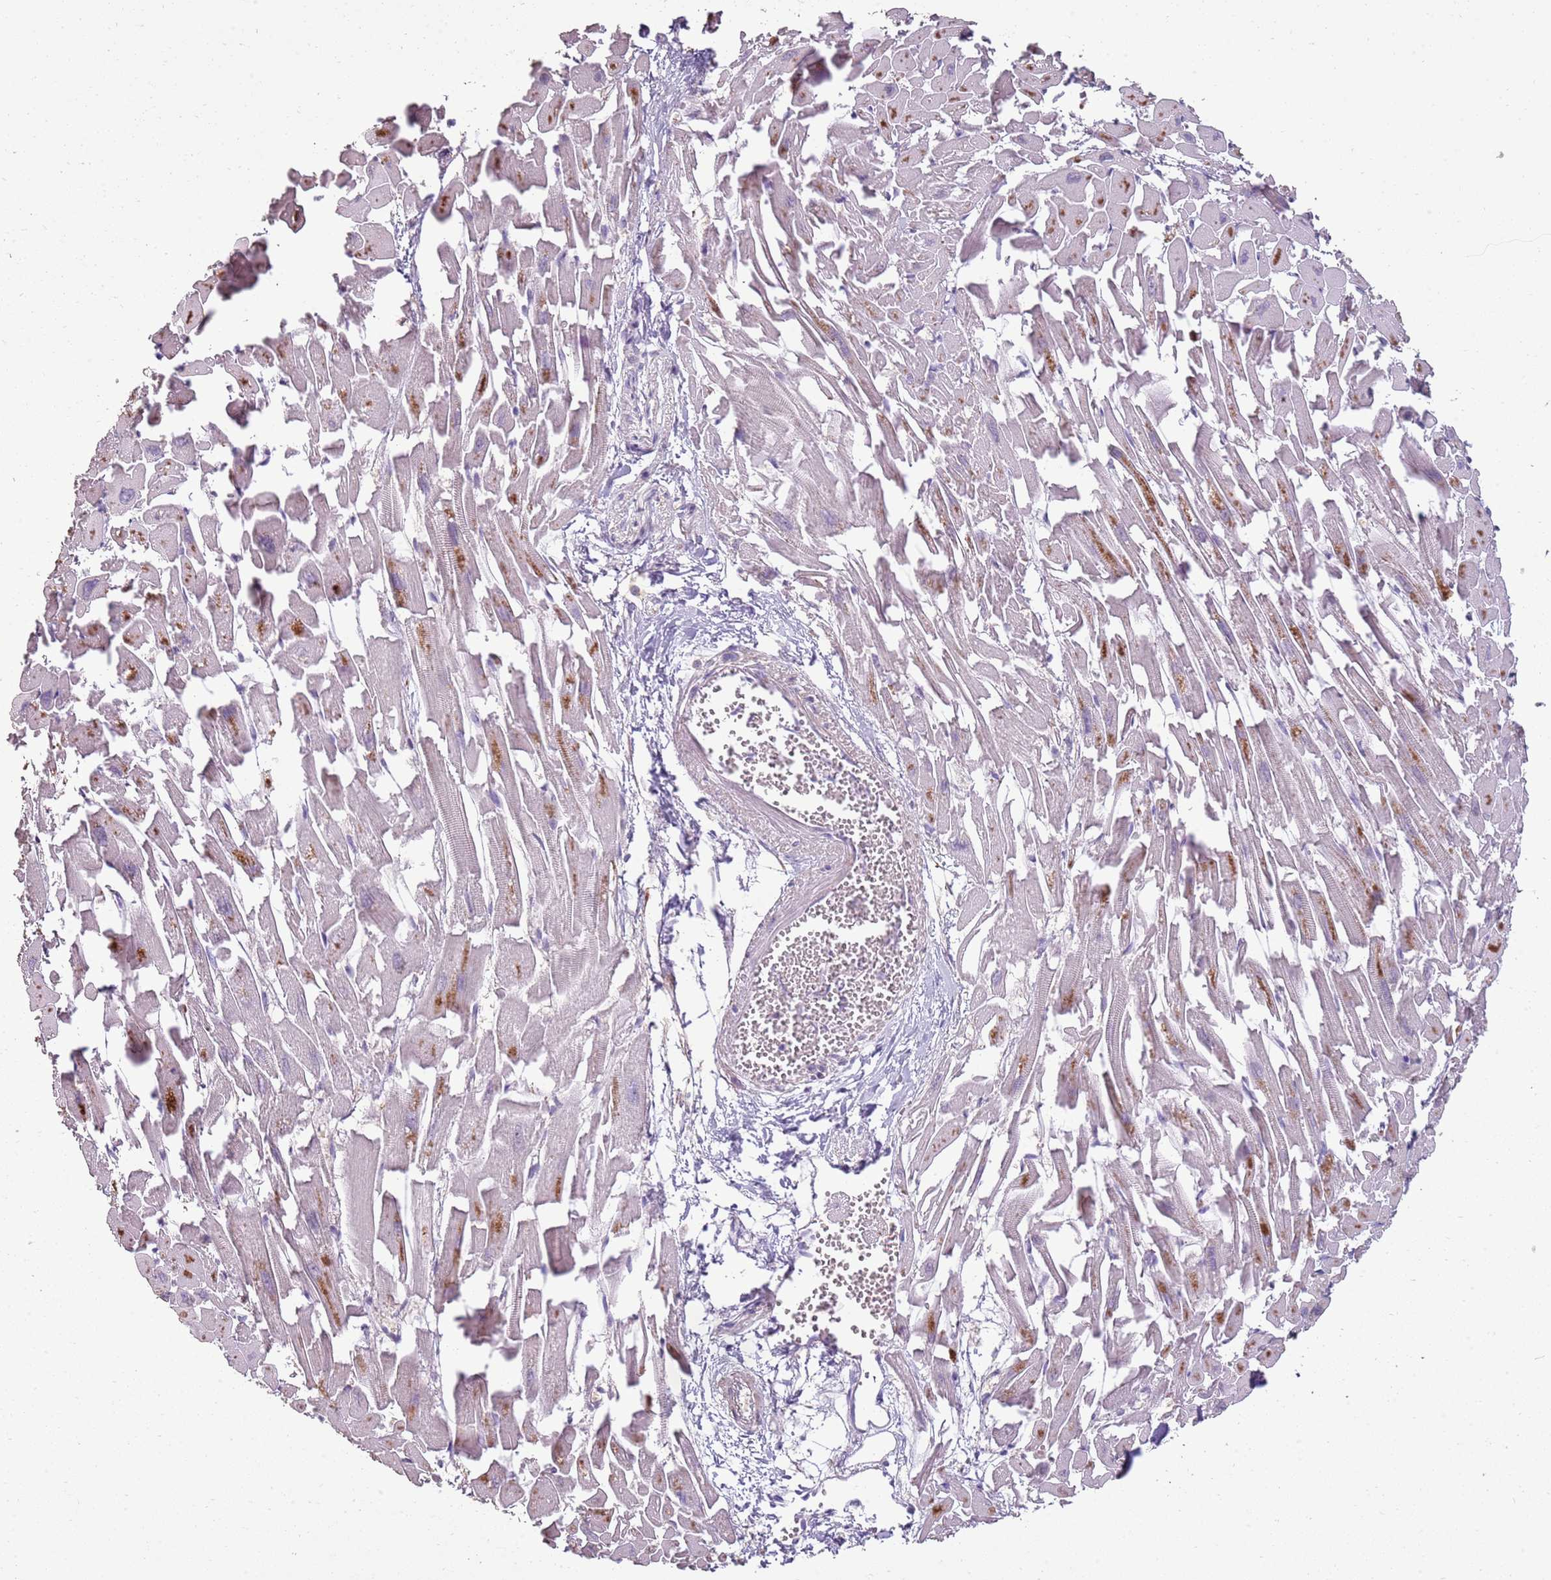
{"staining": {"intensity": "moderate", "quantity": "25%-75%", "location": "cytoplasmic/membranous,nuclear"}, "tissue": "heart muscle", "cell_type": "Cardiomyocytes", "image_type": "normal", "snomed": [{"axis": "morphology", "description": "Normal tissue, NOS"}, {"axis": "topography", "description": "Heart"}], "caption": "The photomicrograph displays immunohistochemical staining of benign heart muscle. There is moderate cytoplasmic/membranous,nuclear positivity is seen in about 25%-75% of cardiomyocytes.", "gene": "ARL14EP", "patient": {"sex": "female", "age": 64}}